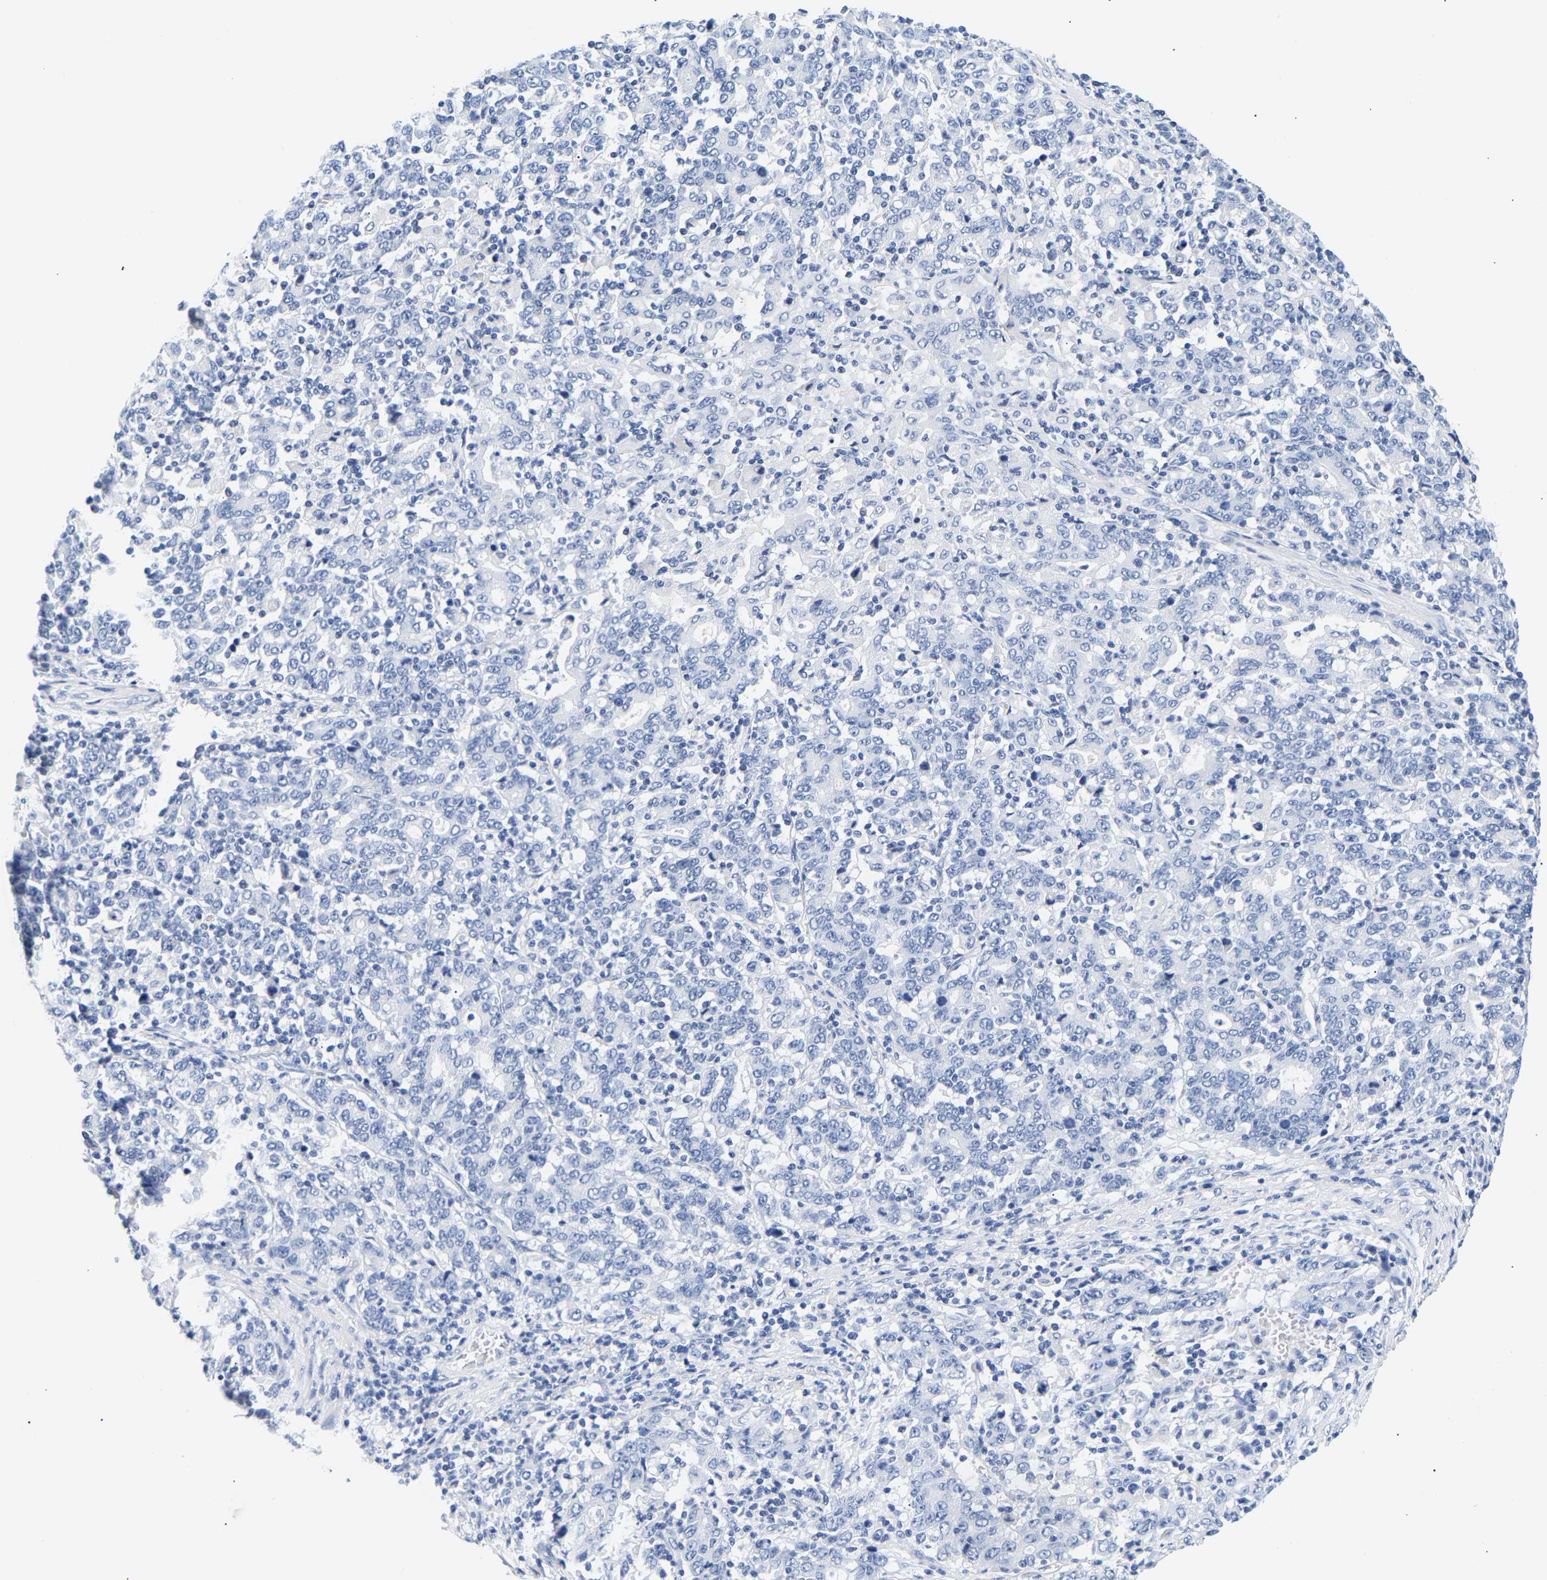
{"staining": {"intensity": "negative", "quantity": "none", "location": "none"}, "tissue": "stomach cancer", "cell_type": "Tumor cells", "image_type": "cancer", "snomed": [{"axis": "morphology", "description": "Adenocarcinoma, NOS"}, {"axis": "topography", "description": "Stomach, upper"}], "caption": "A photomicrograph of human stomach adenocarcinoma is negative for staining in tumor cells. (DAB IHC, high magnification).", "gene": "SPINK2", "patient": {"sex": "male", "age": 69}}